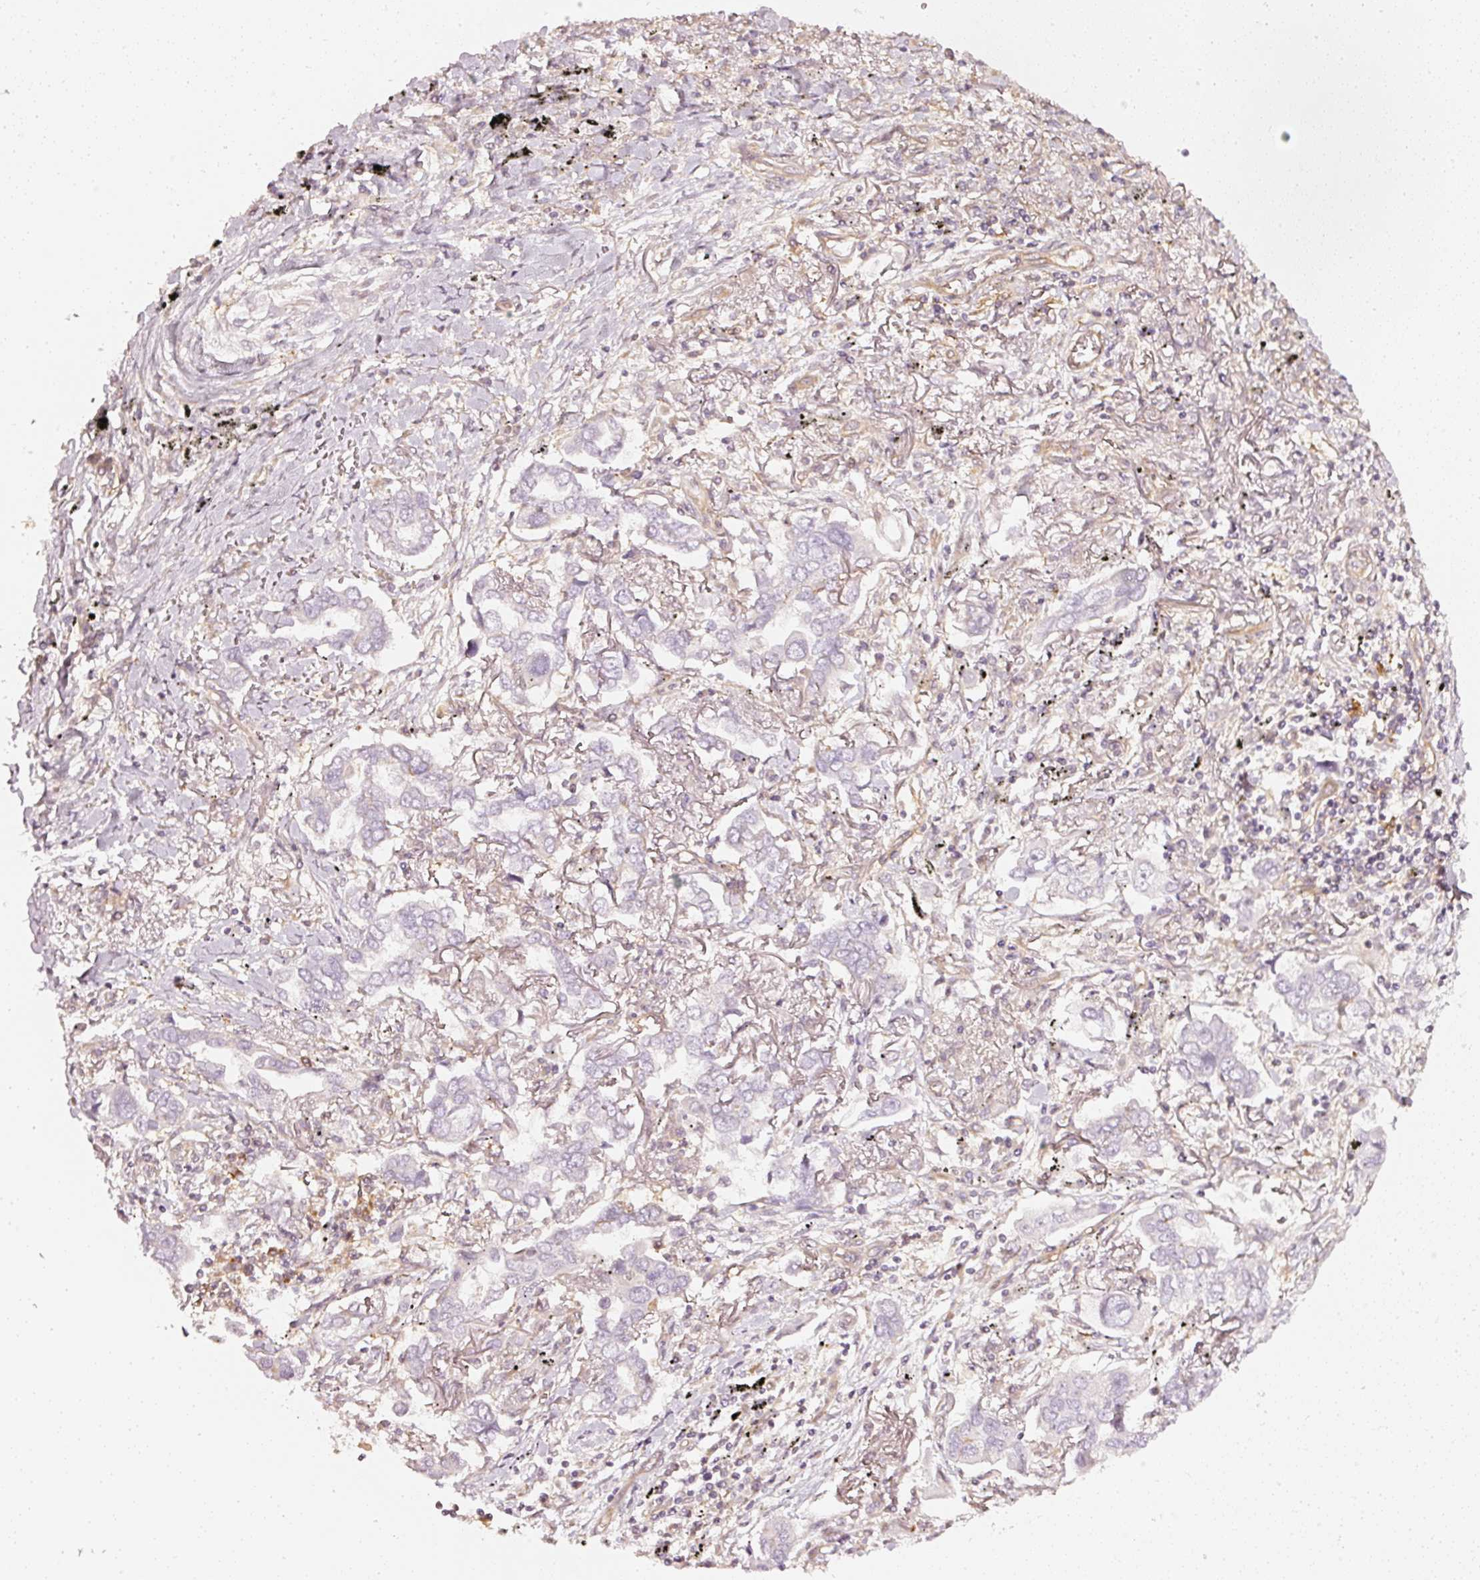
{"staining": {"intensity": "weak", "quantity": ">75%", "location": "cytoplasmic/membranous"}, "tissue": "lung cancer", "cell_type": "Tumor cells", "image_type": "cancer", "snomed": [{"axis": "morphology", "description": "Adenocarcinoma, NOS"}, {"axis": "topography", "description": "Lung"}], "caption": "Protein staining of adenocarcinoma (lung) tissue reveals weak cytoplasmic/membranous positivity in about >75% of tumor cells.", "gene": "ASMTL", "patient": {"sex": "male", "age": 76}}